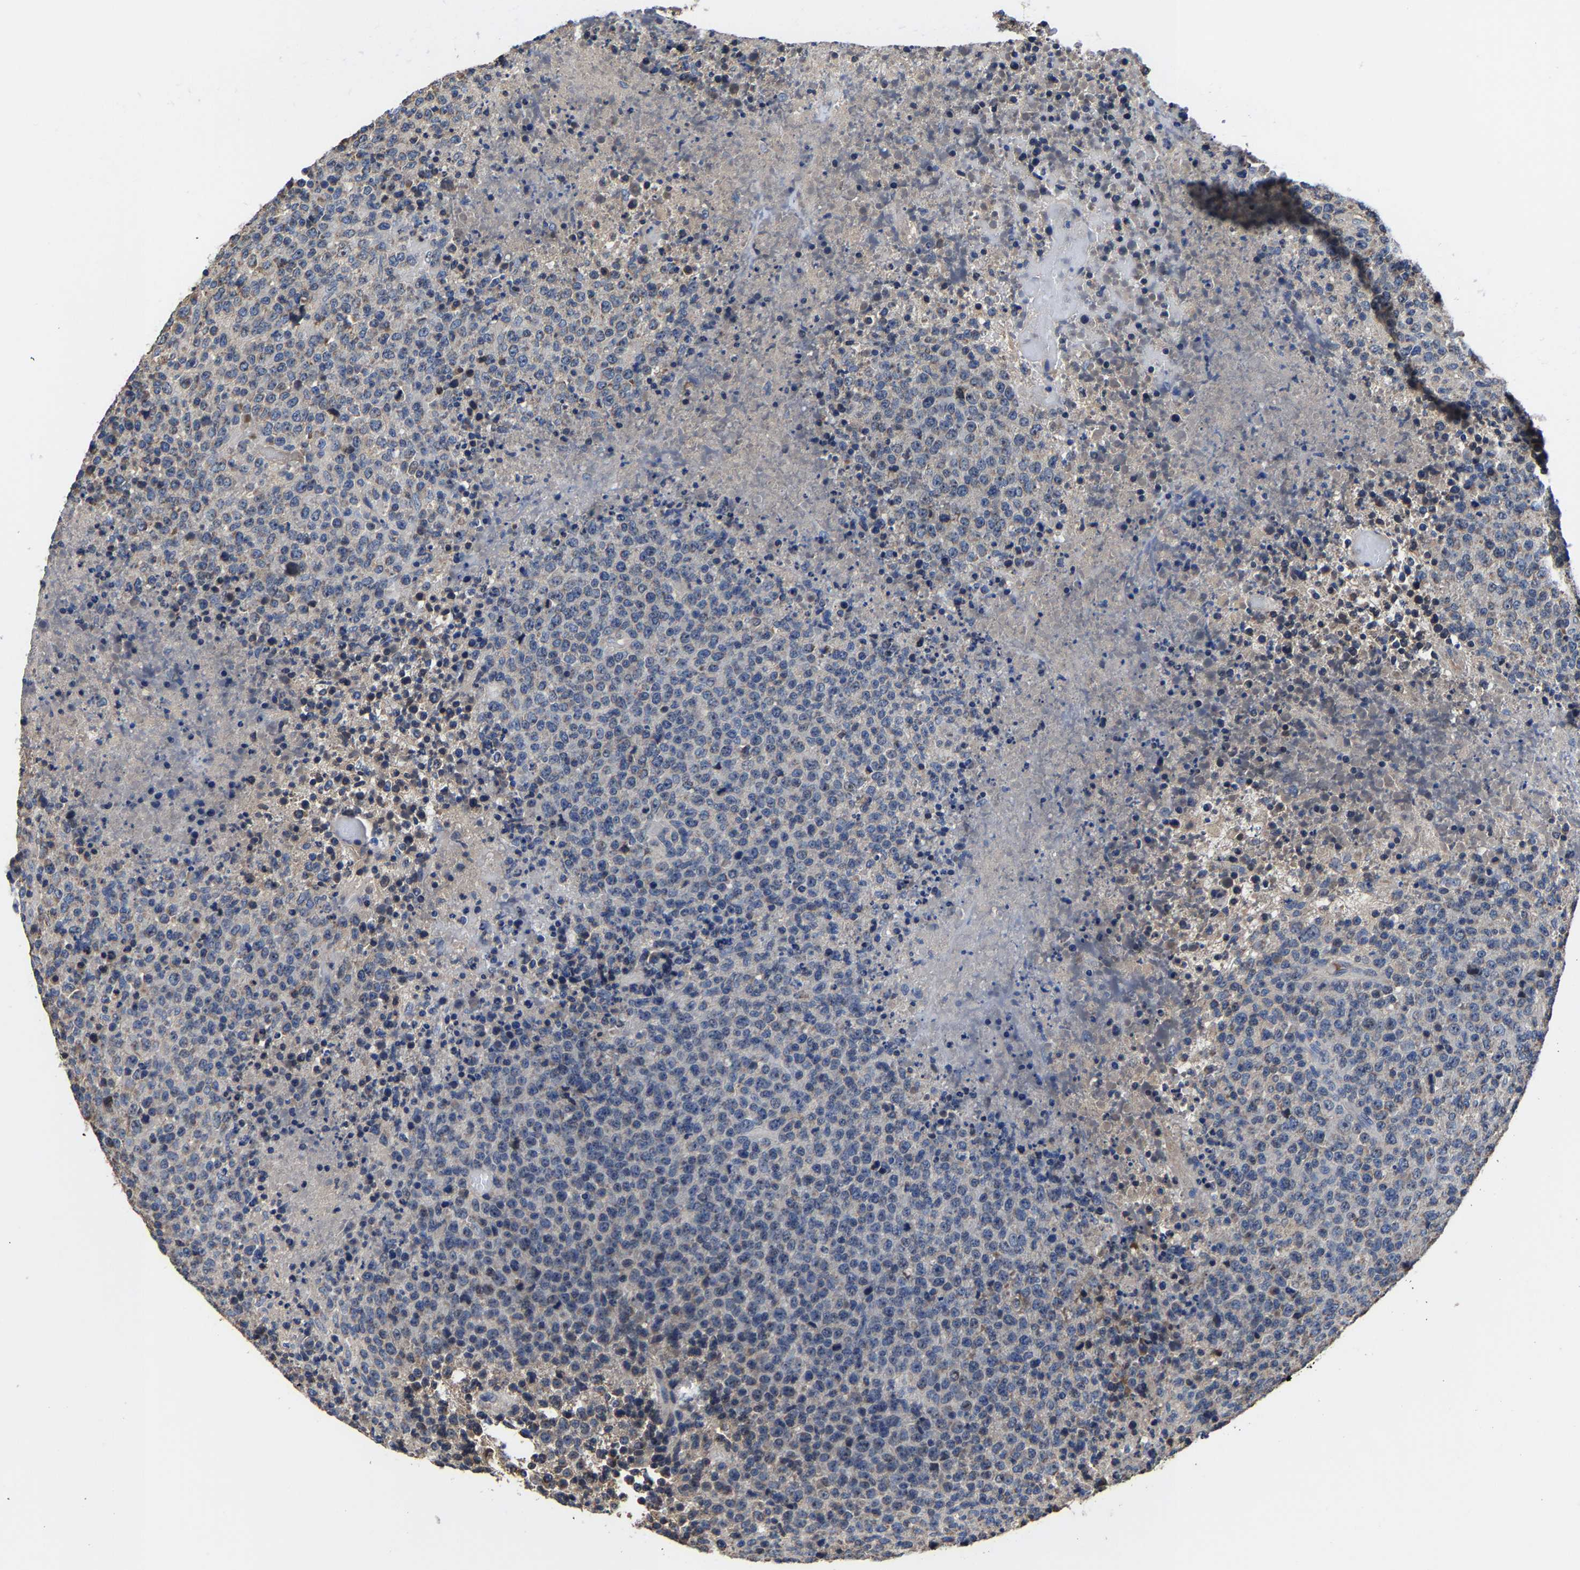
{"staining": {"intensity": "negative", "quantity": "none", "location": "none"}, "tissue": "lymphoma", "cell_type": "Tumor cells", "image_type": "cancer", "snomed": [{"axis": "morphology", "description": "Malignant lymphoma, non-Hodgkin's type, High grade"}, {"axis": "topography", "description": "Lymph node"}], "caption": "An immunohistochemistry micrograph of high-grade malignant lymphoma, non-Hodgkin's type is shown. There is no staining in tumor cells of high-grade malignant lymphoma, non-Hodgkin's type.", "gene": "ZCCHC7", "patient": {"sex": "male", "age": 13}}